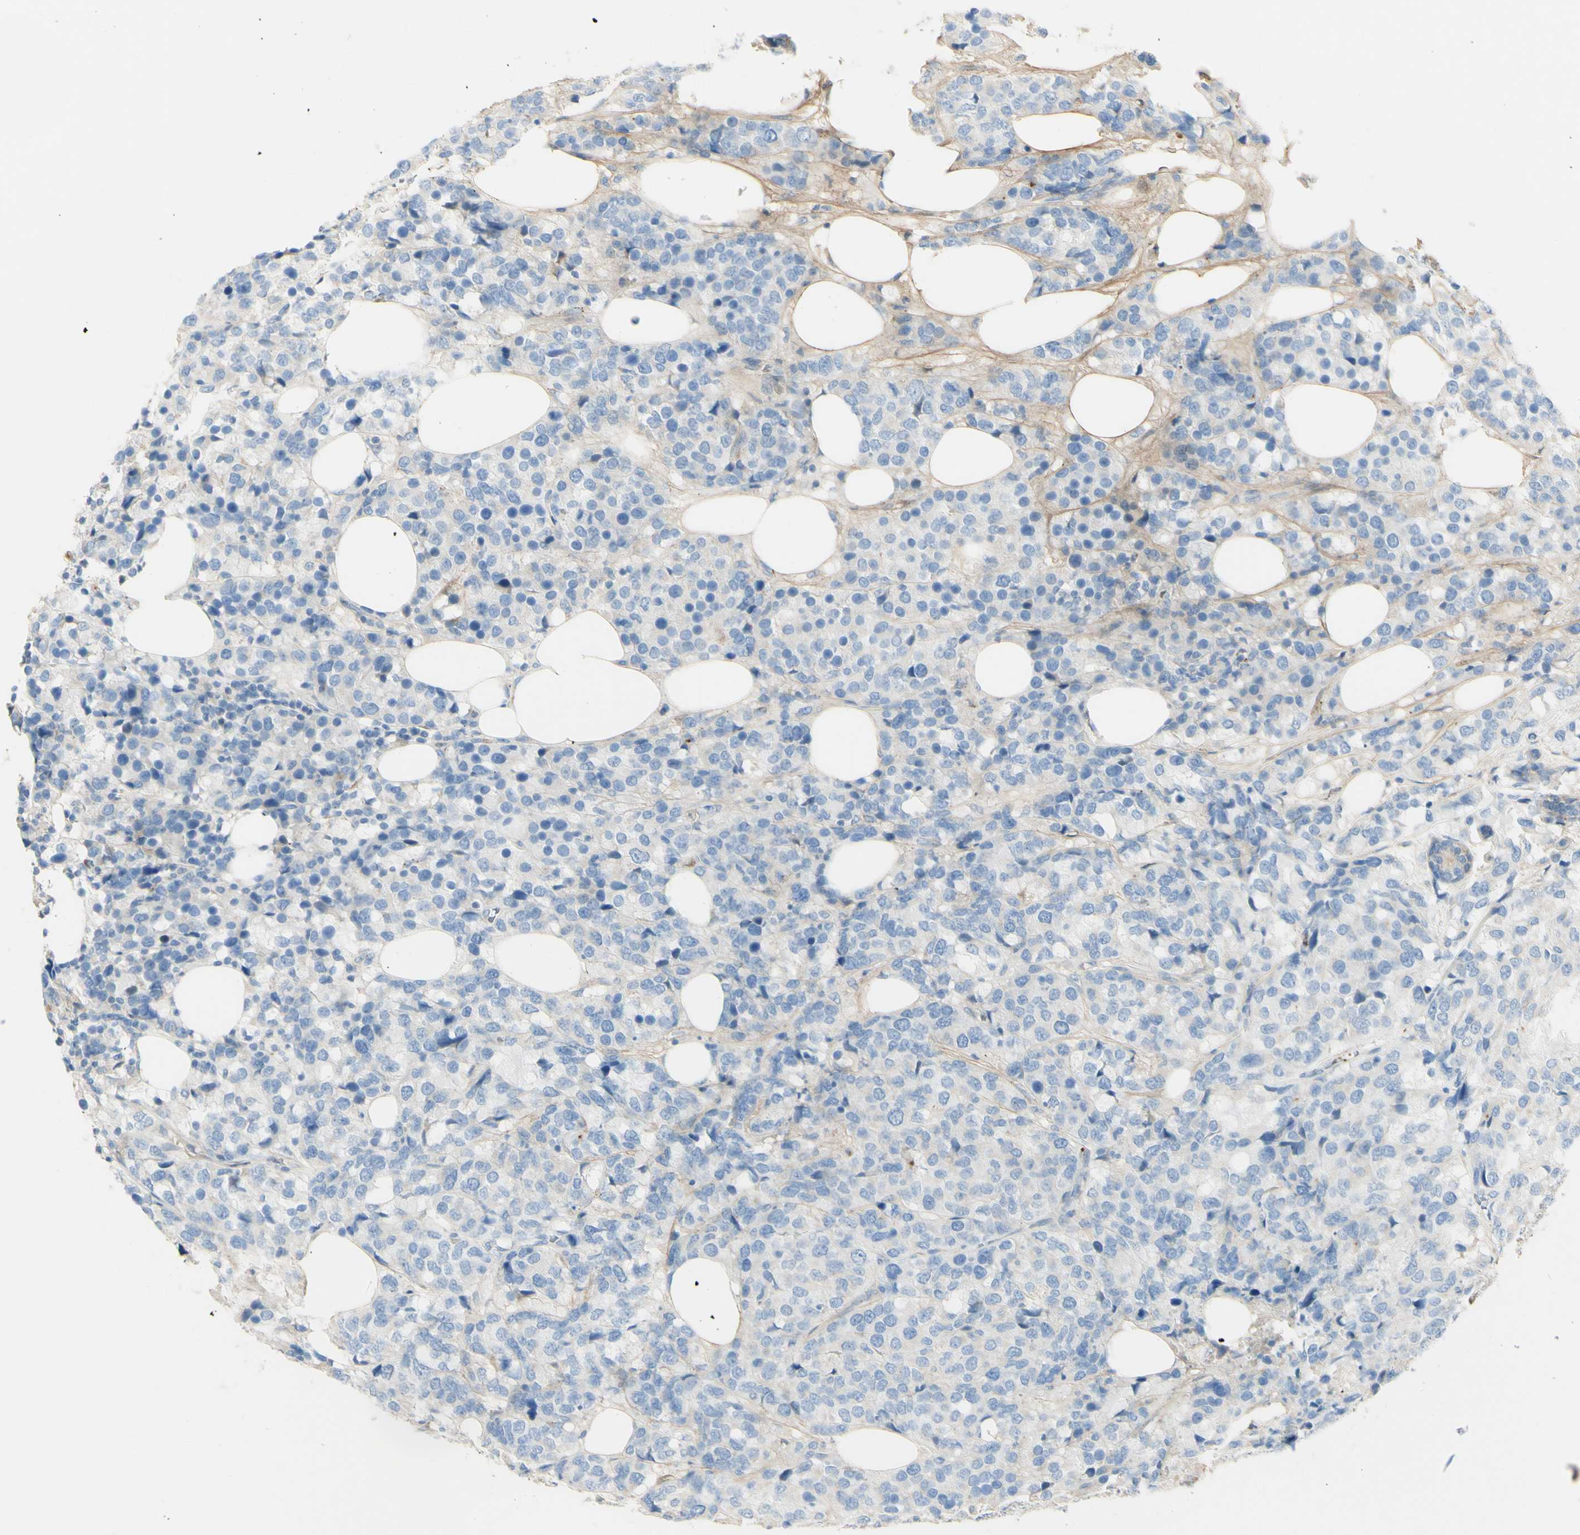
{"staining": {"intensity": "negative", "quantity": "none", "location": "none"}, "tissue": "breast cancer", "cell_type": "Tumor cells", "image_type": "cancer", "snomed": [{"axis": "morphology", "description": "Lobular carcinoma"}, {"axis": "topography", "description": "Breast"}], "caption": "This is a histopathology image of IHC staining of breast cancer, which shows no positivity in tumor cells.", "gene": "GAN", "patient": {"sex": "female", "age": 59}}